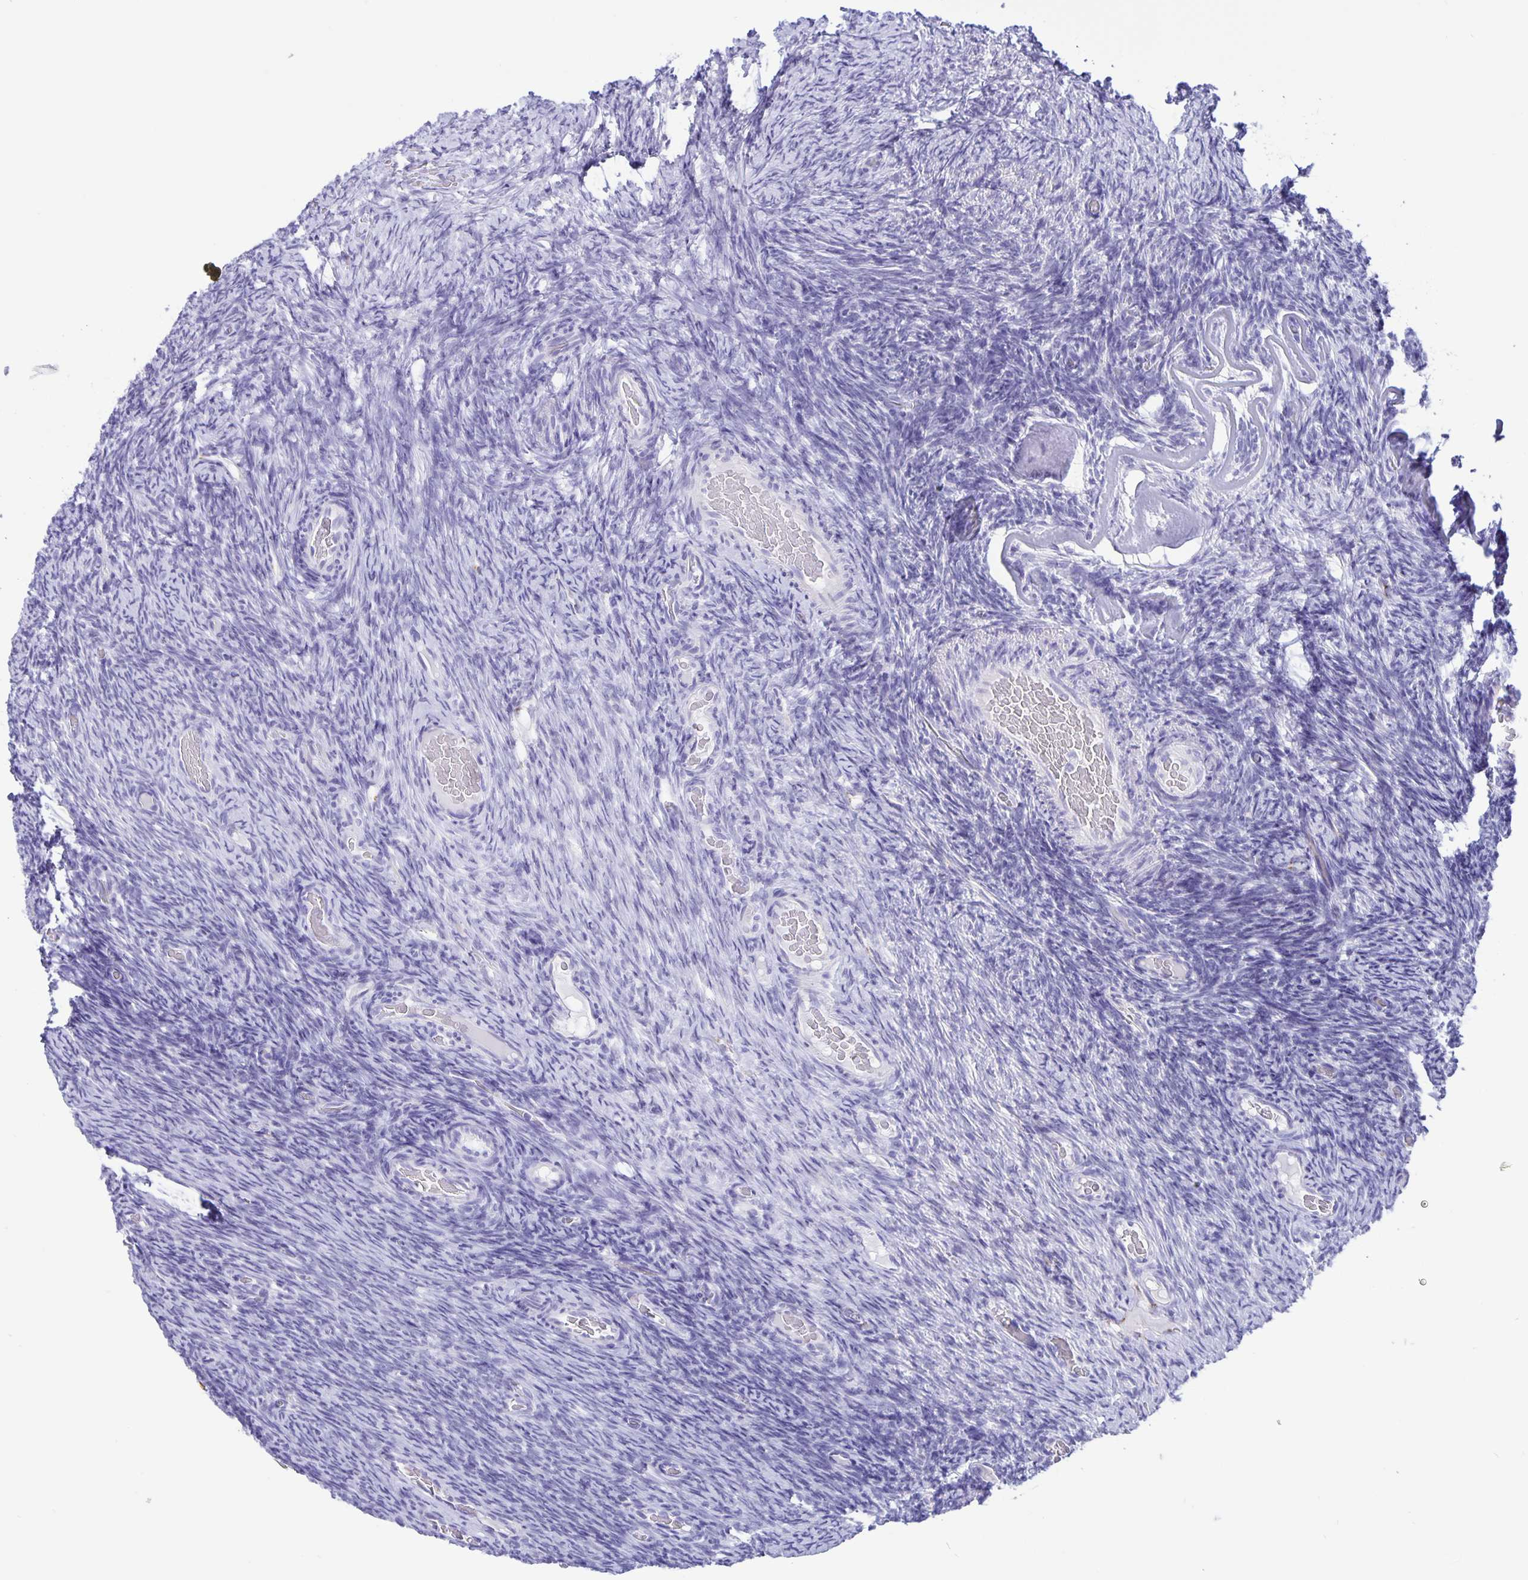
{"staining": {"intensity": "weak", "quantity": "25%-75%", "location": "cytoplasmic/membranous"}, "tissue": "ovary", "cell_type": "Follicle cells", "image_type": "normal", "snomed": [{"axis": "morphology", "description": "Normal tissue, NOS"}, {"axis": "topography", "description": "Ovary"}], "caption": "Human ovary stained with a brown dye reveals weak cytoplasmic/membranous positive positivity in approximately 25%-75% of follicle cells.", "gene": "ERMN", "patient": {"sex": "female", "age": 34}}